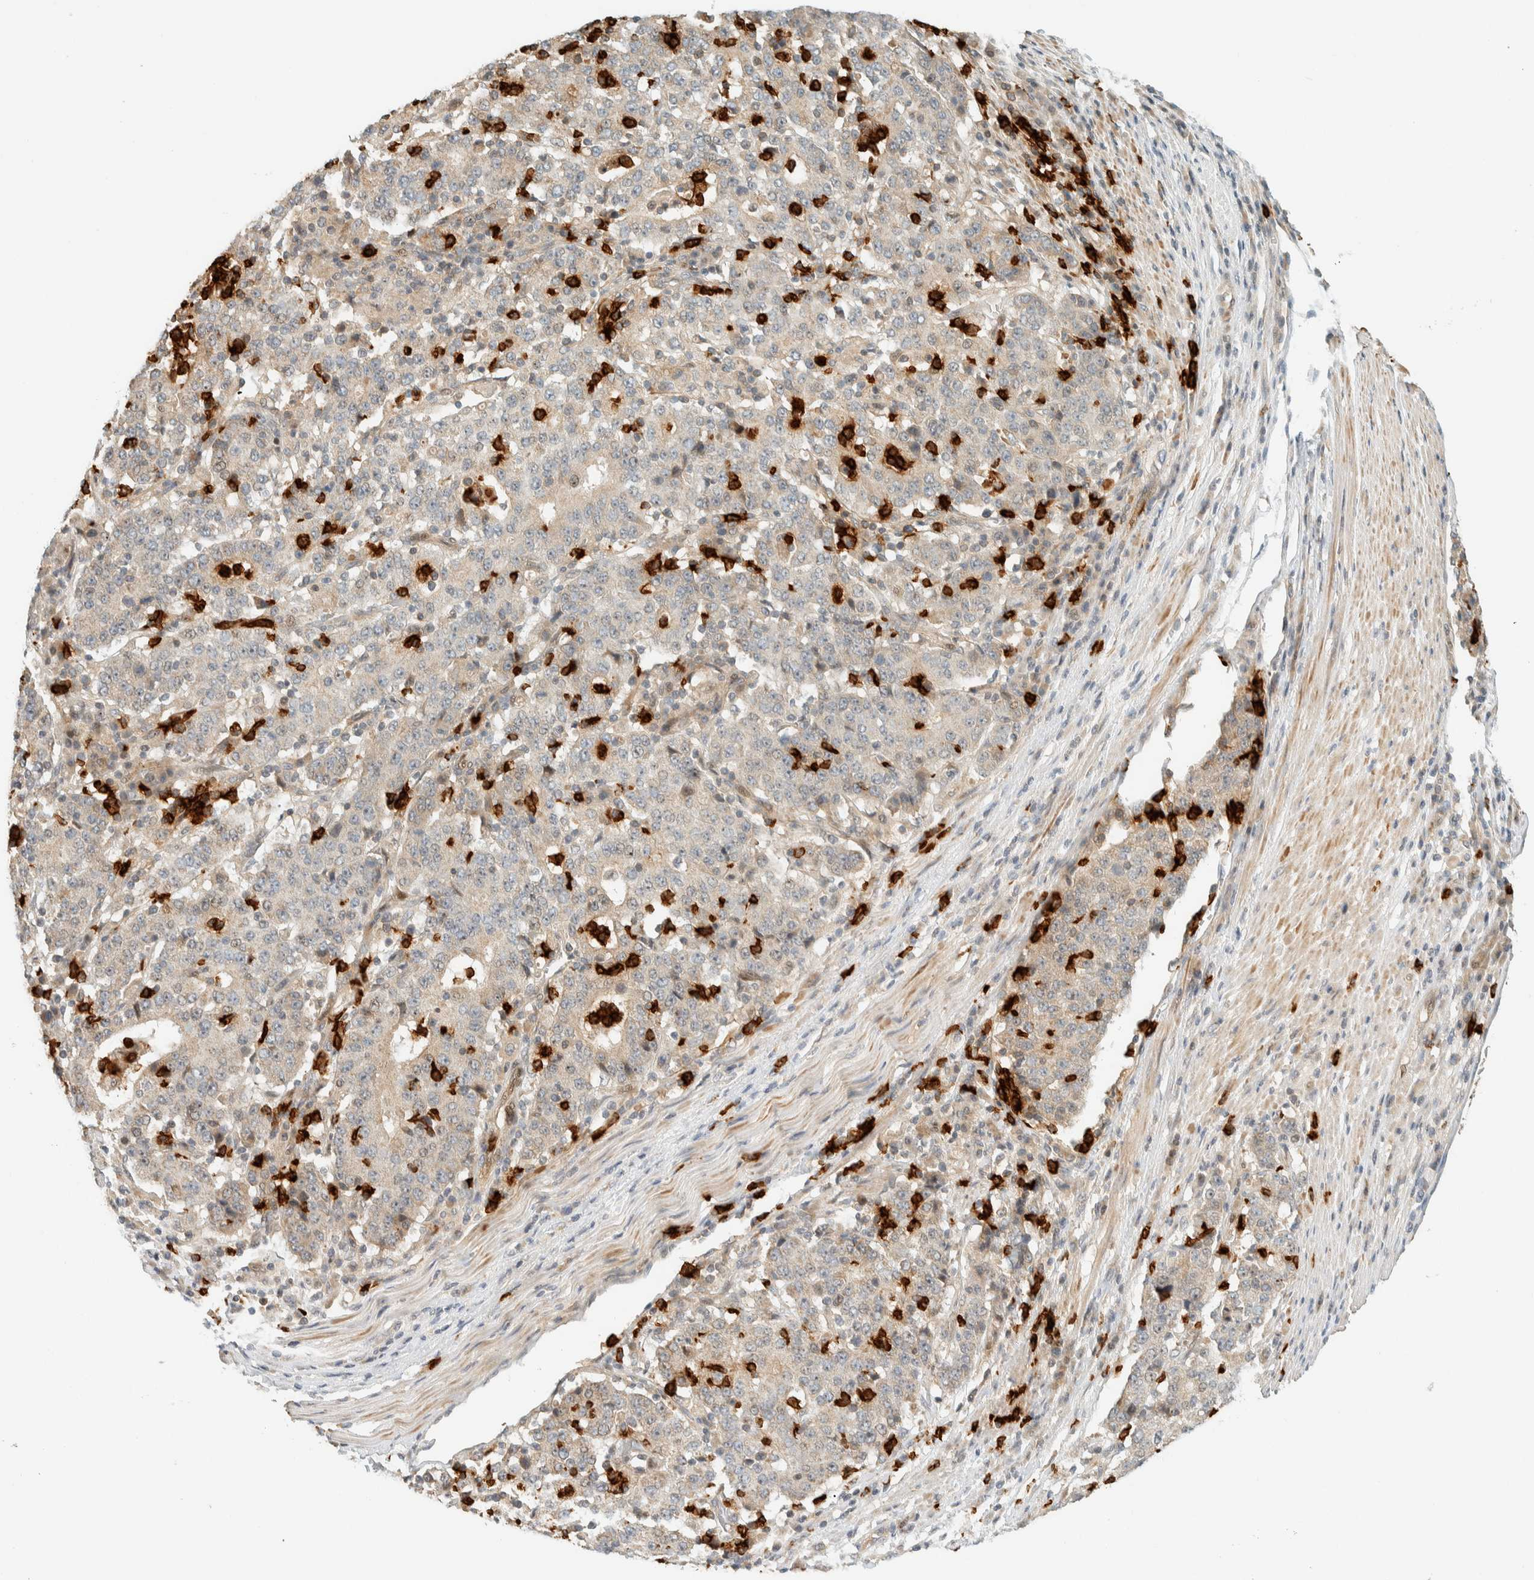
{"staining": {"intensity": "weak", "quantity": "<25%", "location": "cytoplasmic/membranous"}, "tissue": "stomach cancer", "cell_type": "Tumor cells", "image_type": "cancer", "snomed": [{"axis": "morphology", "description": "Adenocarcinoma, NOS"}, {"axis": "topography", "description": "Stomach"}], "caption": "An image of stomach cancer stained for a protein shows no brown staining in tumor cells.", "gene": "CCDC171", "patient": {"sex": "male", "age": 59}}